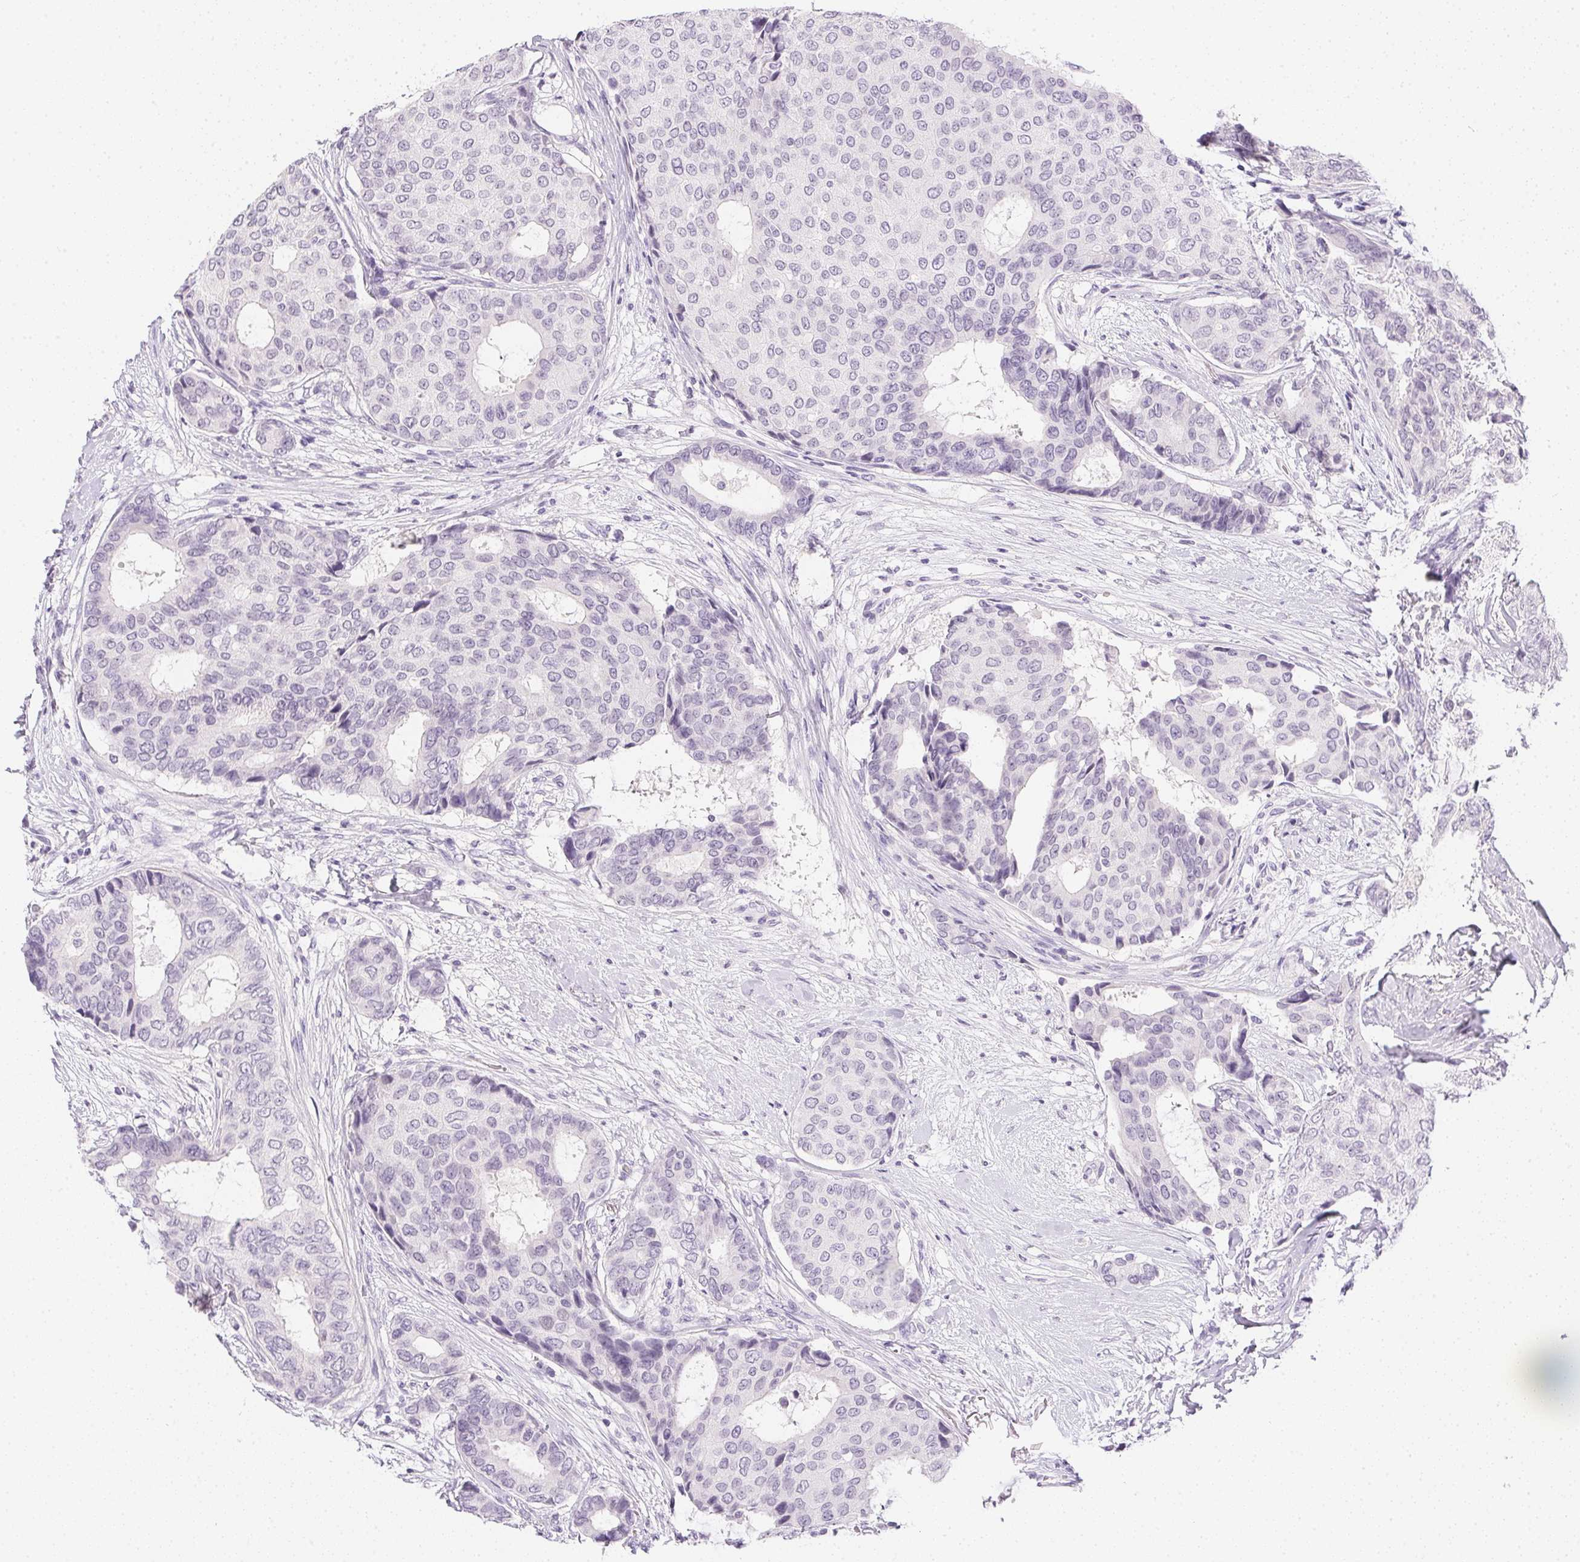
{"staining": {"intensity": "negative", "quantity": "none", "location": "none"}, "tissue": "breast cancer", "cell_type": "Tumor cells", "image_type": "cancer", "snomed": [{"axis": "morphology", "description": "Duct carcinoma"}, {"axis": "topography", "description": "Breast"}], "caption": "The IHC micrograph has no significant expression in tumor cells of breast infiltrating ductal carcinoma tissue.", "gene": "PPY", "patient": {"sex": "female", "age": 75}}